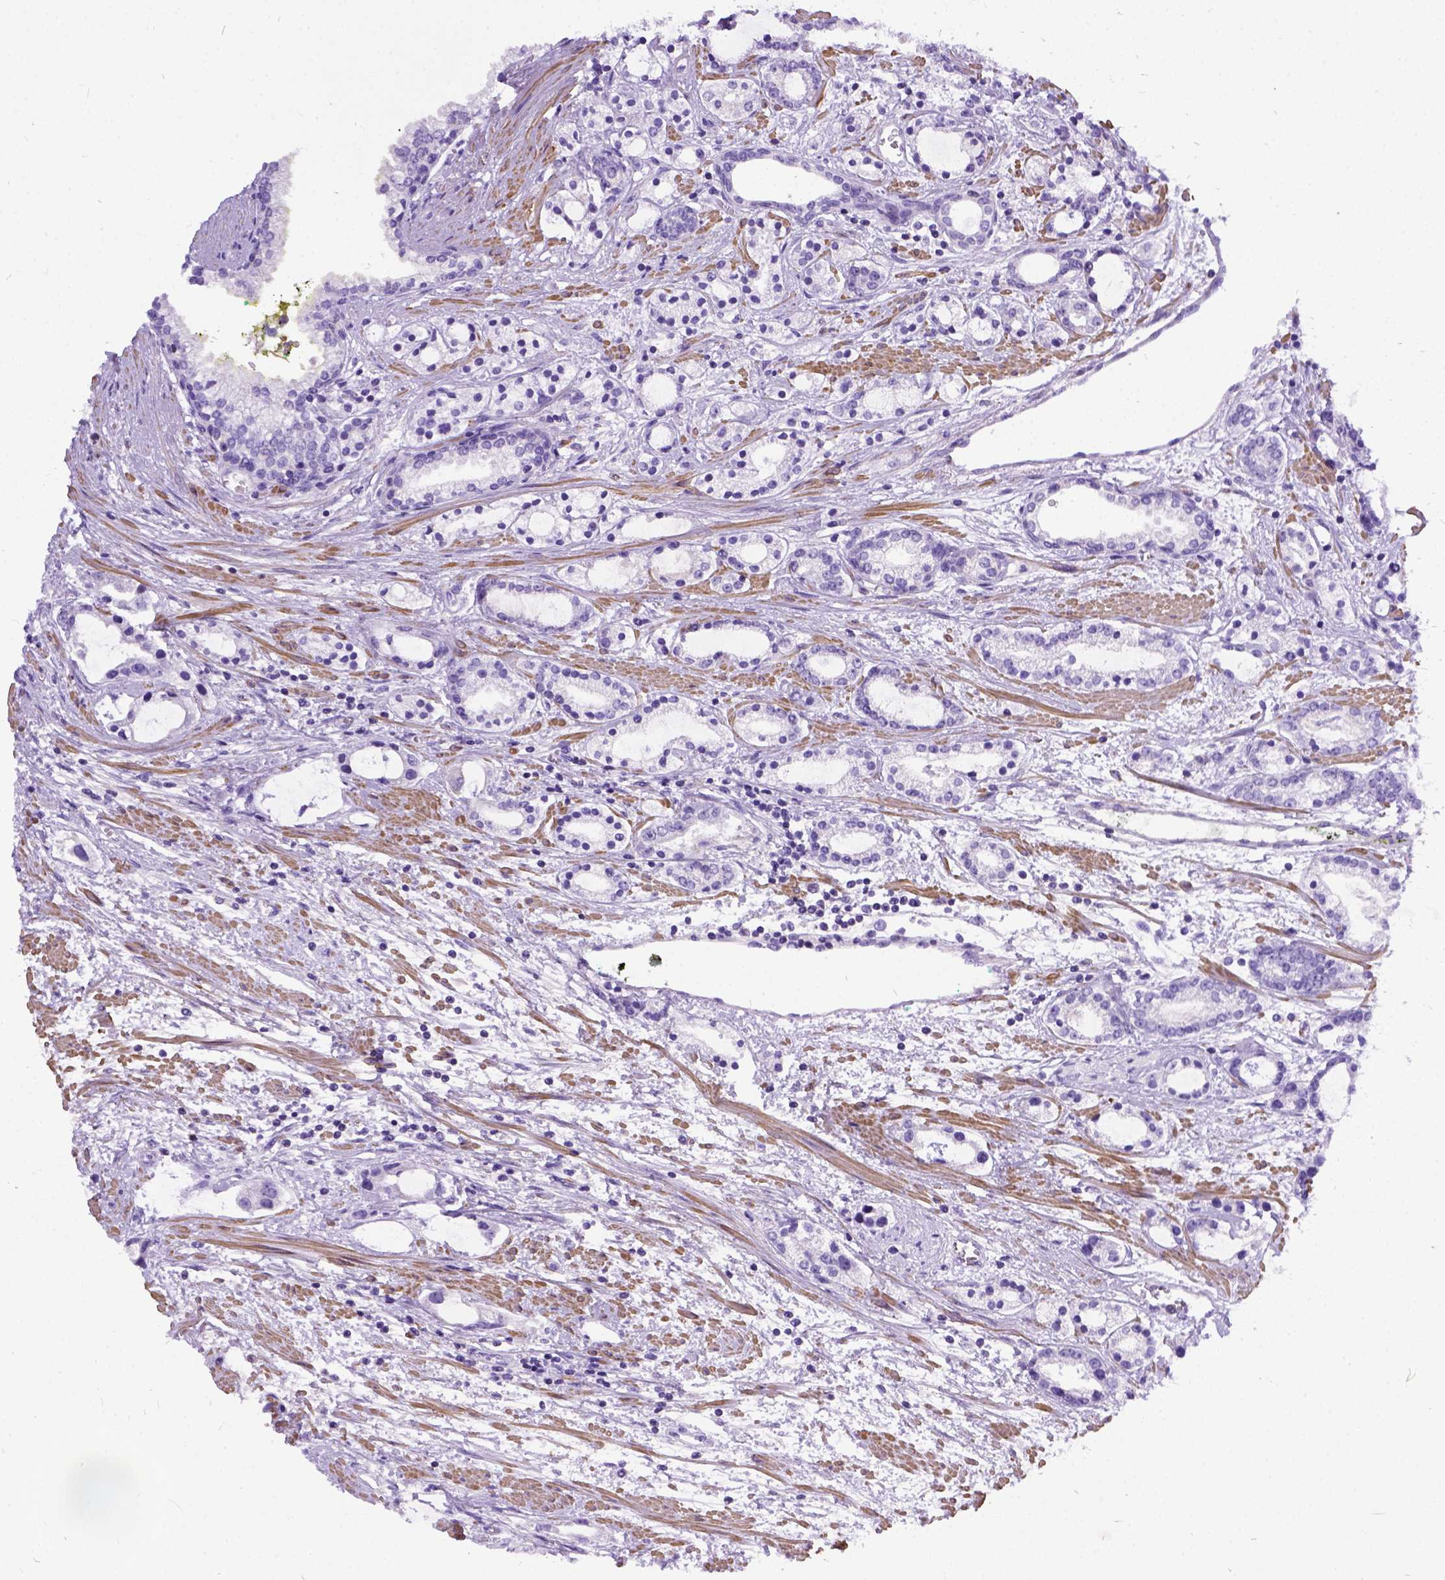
{"staining": {"intensity": "negative", "quantity": "none", "location": "none"}, "tissue": "prostate cancer", "cell_type": "Tumor cells", "image_type": "cancer", "snomed": [{"axis": "morphology", "description": "Adenocarcinoma, Medium grade"}, {"axis": "topography", "description": "Prostate"}], "caption": "Immunohistochemical staining of human medium-grade adenocarcinoma (prostate) reveals no significant expression in tumor cells.", "gene": "PRG2", "patient": {"sex": "male", "age": 57}}